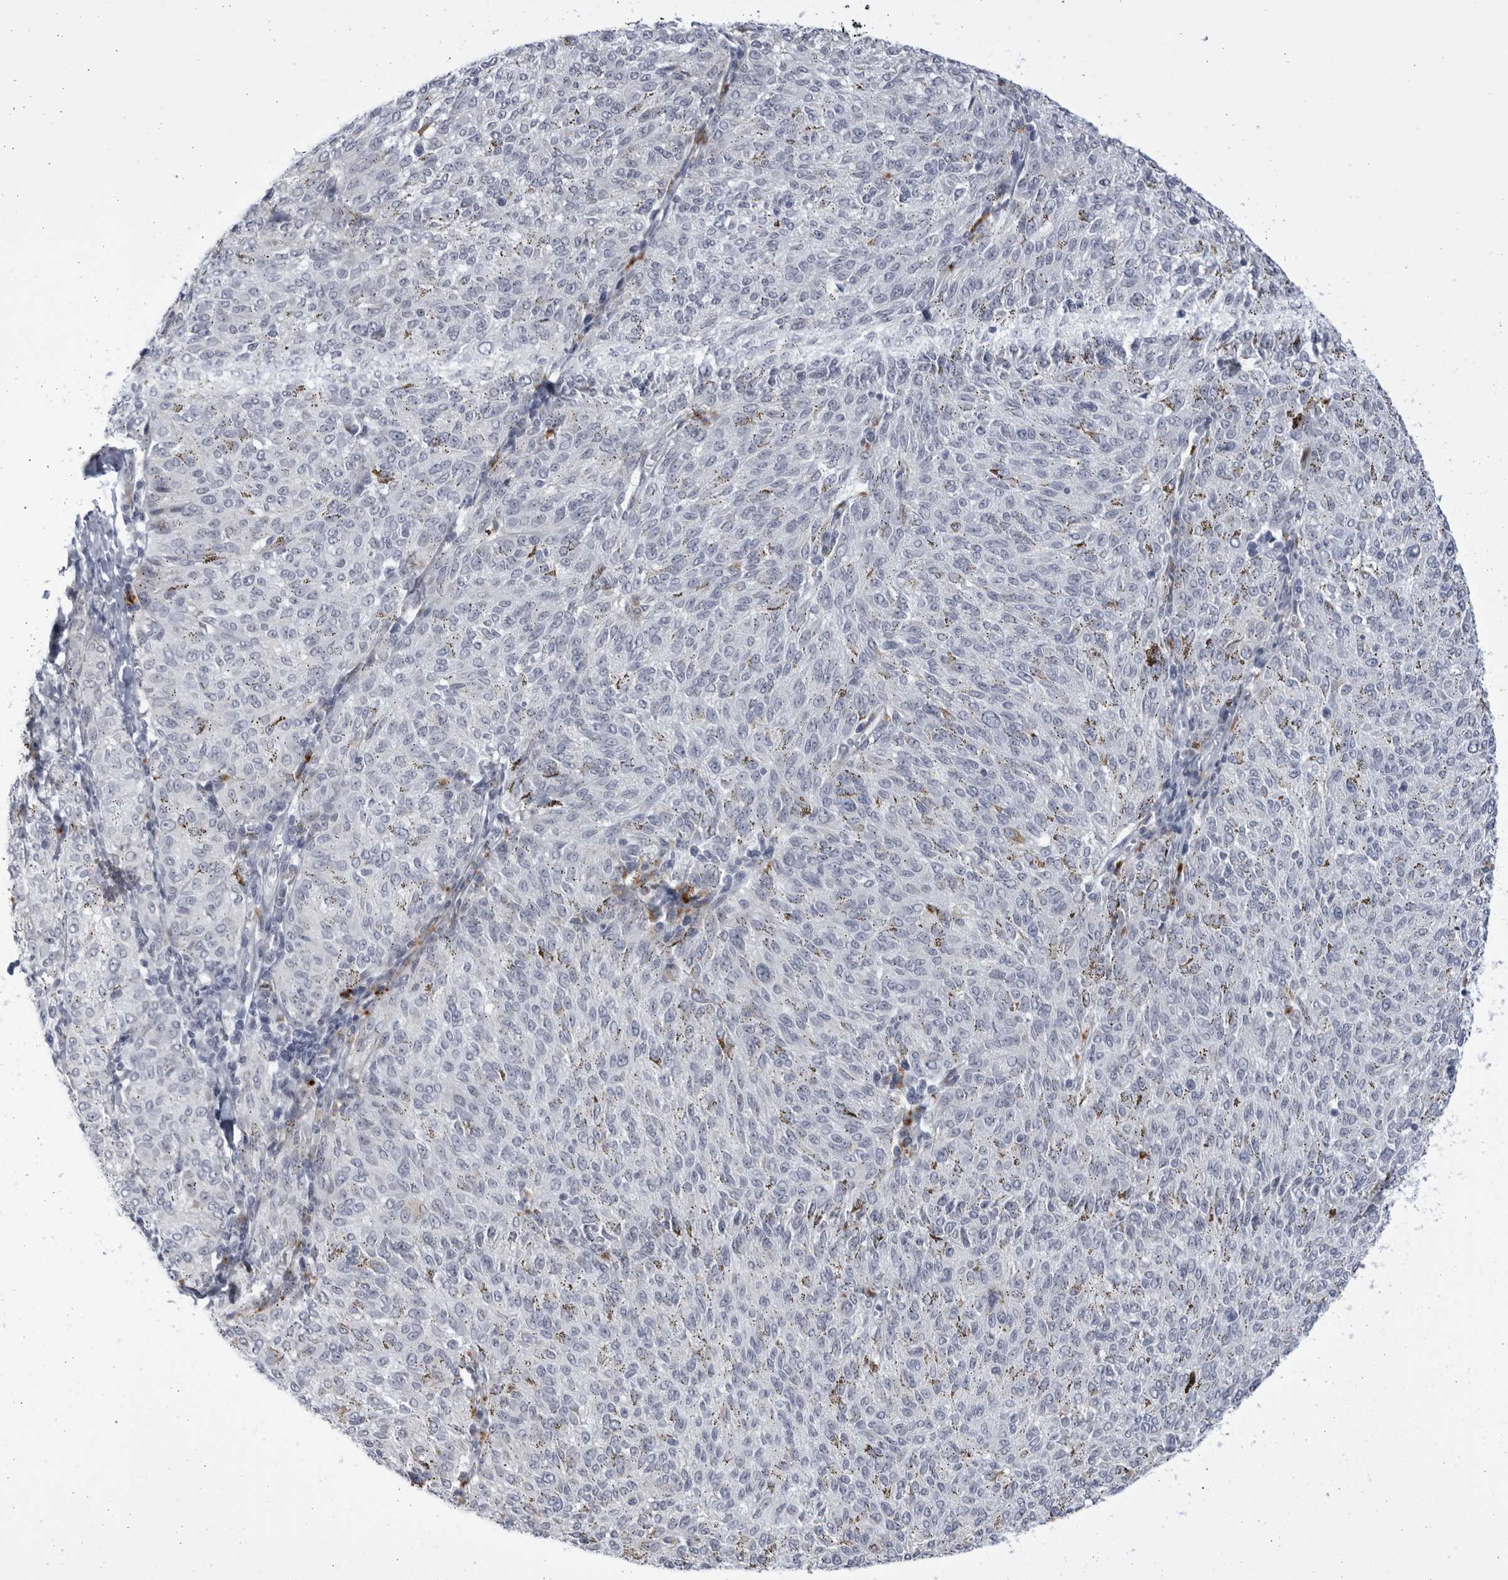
{"staining": {"intensity": "negative", "quantity": "none", "location": "none"}, "tissue": "melanoma", "cell_type": "Tumor cells", "image_type": "cancer", "snomed": [{"axis": "morphology", "description": "Malignant melanoma, NOS"}, {"axis": "topography", "description": "Skin"}], "caption": "Human melanoma stained for a protein using immunohistochemistry (IHC) exhibits no staining in tumor cells.", "gene": "CCDC181", "patient": {"sex": "female", "age": 72}}